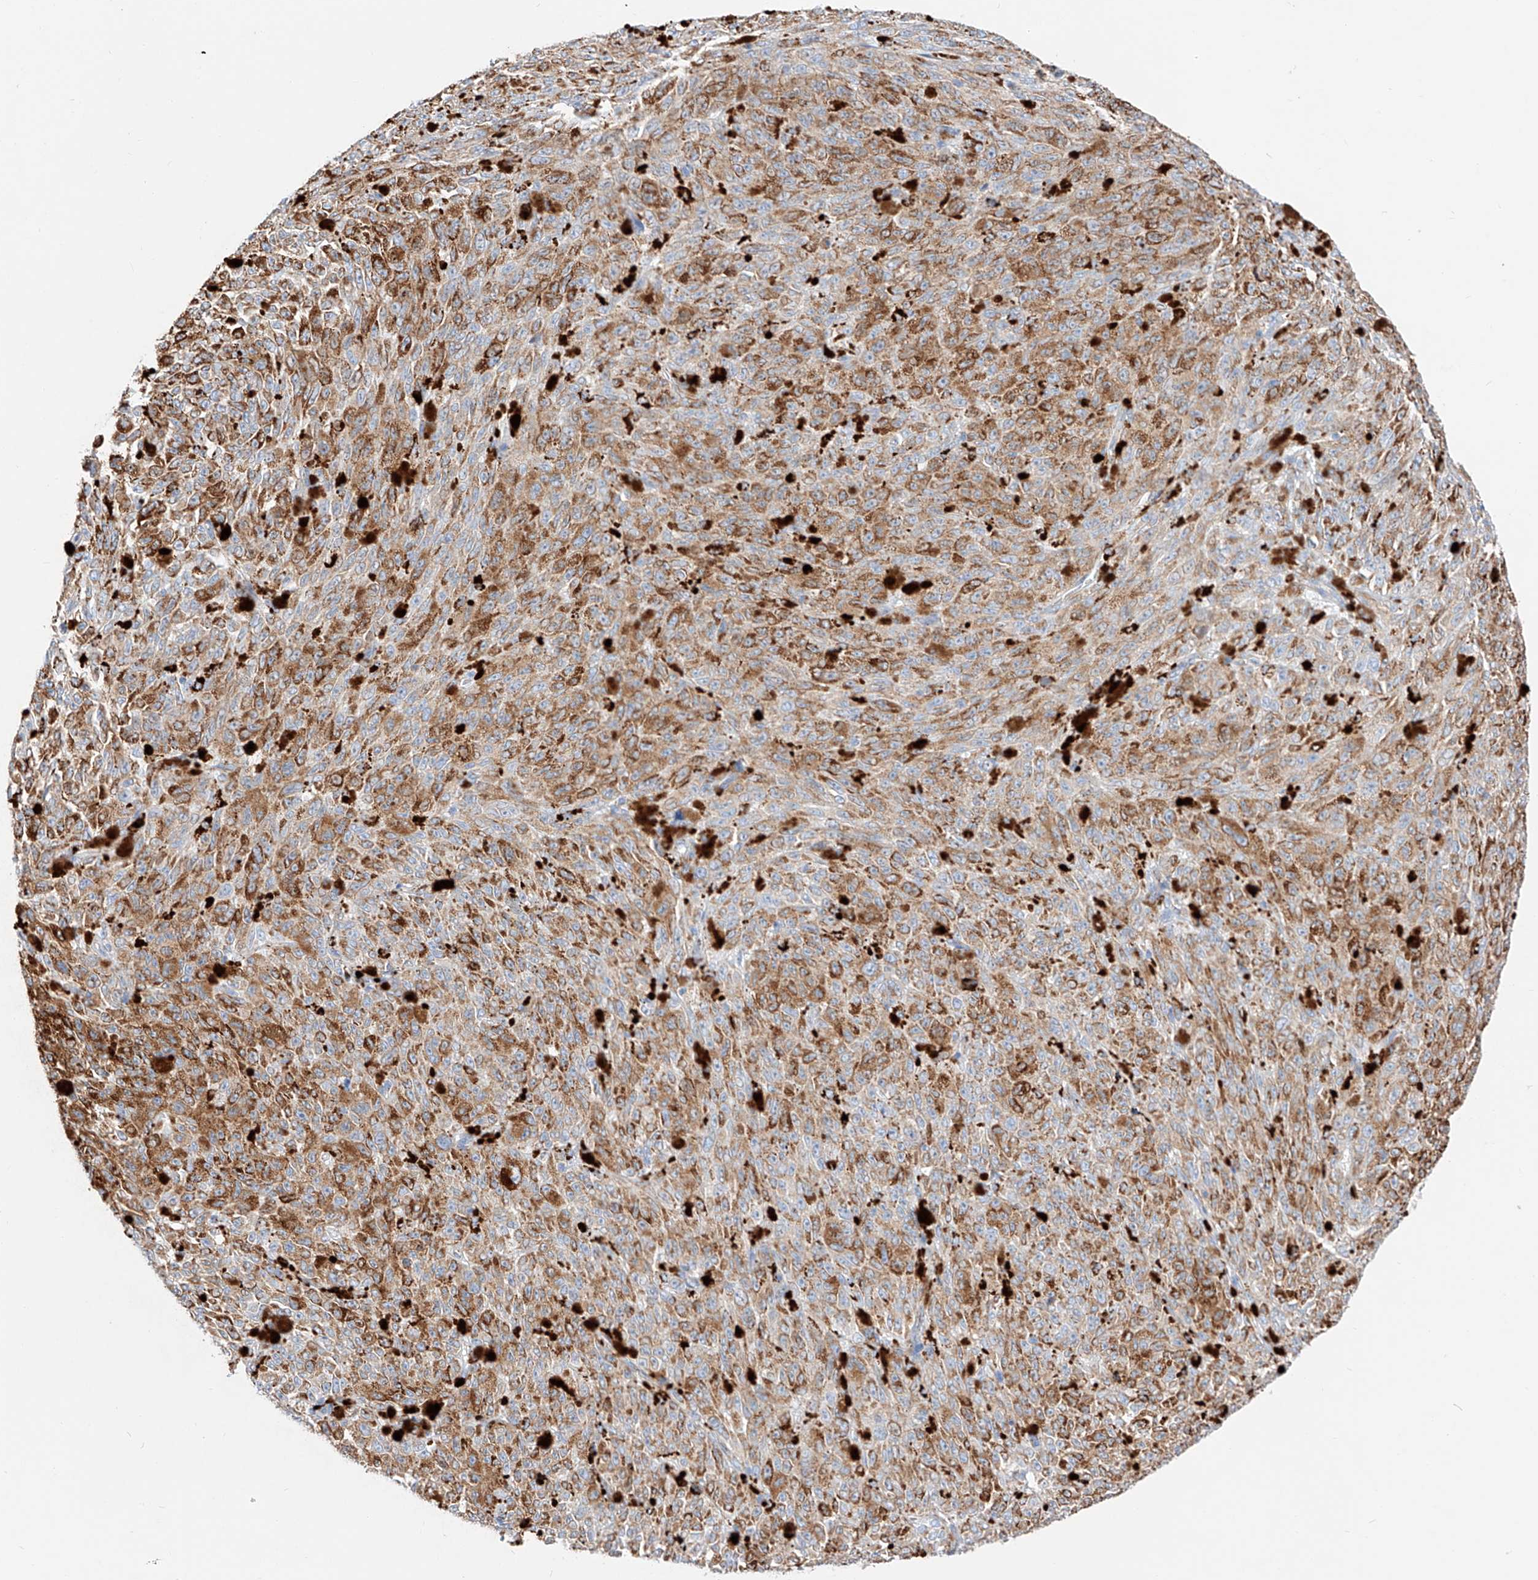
{"staining": {"intensity": "moderate", "quantity": ">75%", "location": "cytoplasmic/membranous"}, "tissue": "melanoma", "cell_type": "Tumor cells", "image_type": "cancer", "snomed": [{"axis": "morphology", "description": "Malignant melanoma, NOS"}, {"axis": "topography", "description": "Skin"}], "caption": "Protein expression analysis of malignant melanoma shows moderate cytoplasmic/membranous staining in approximately >75% of tumor cells.", "gene": "C6orf62", "patient": {"sex": "female", "age": 82}}